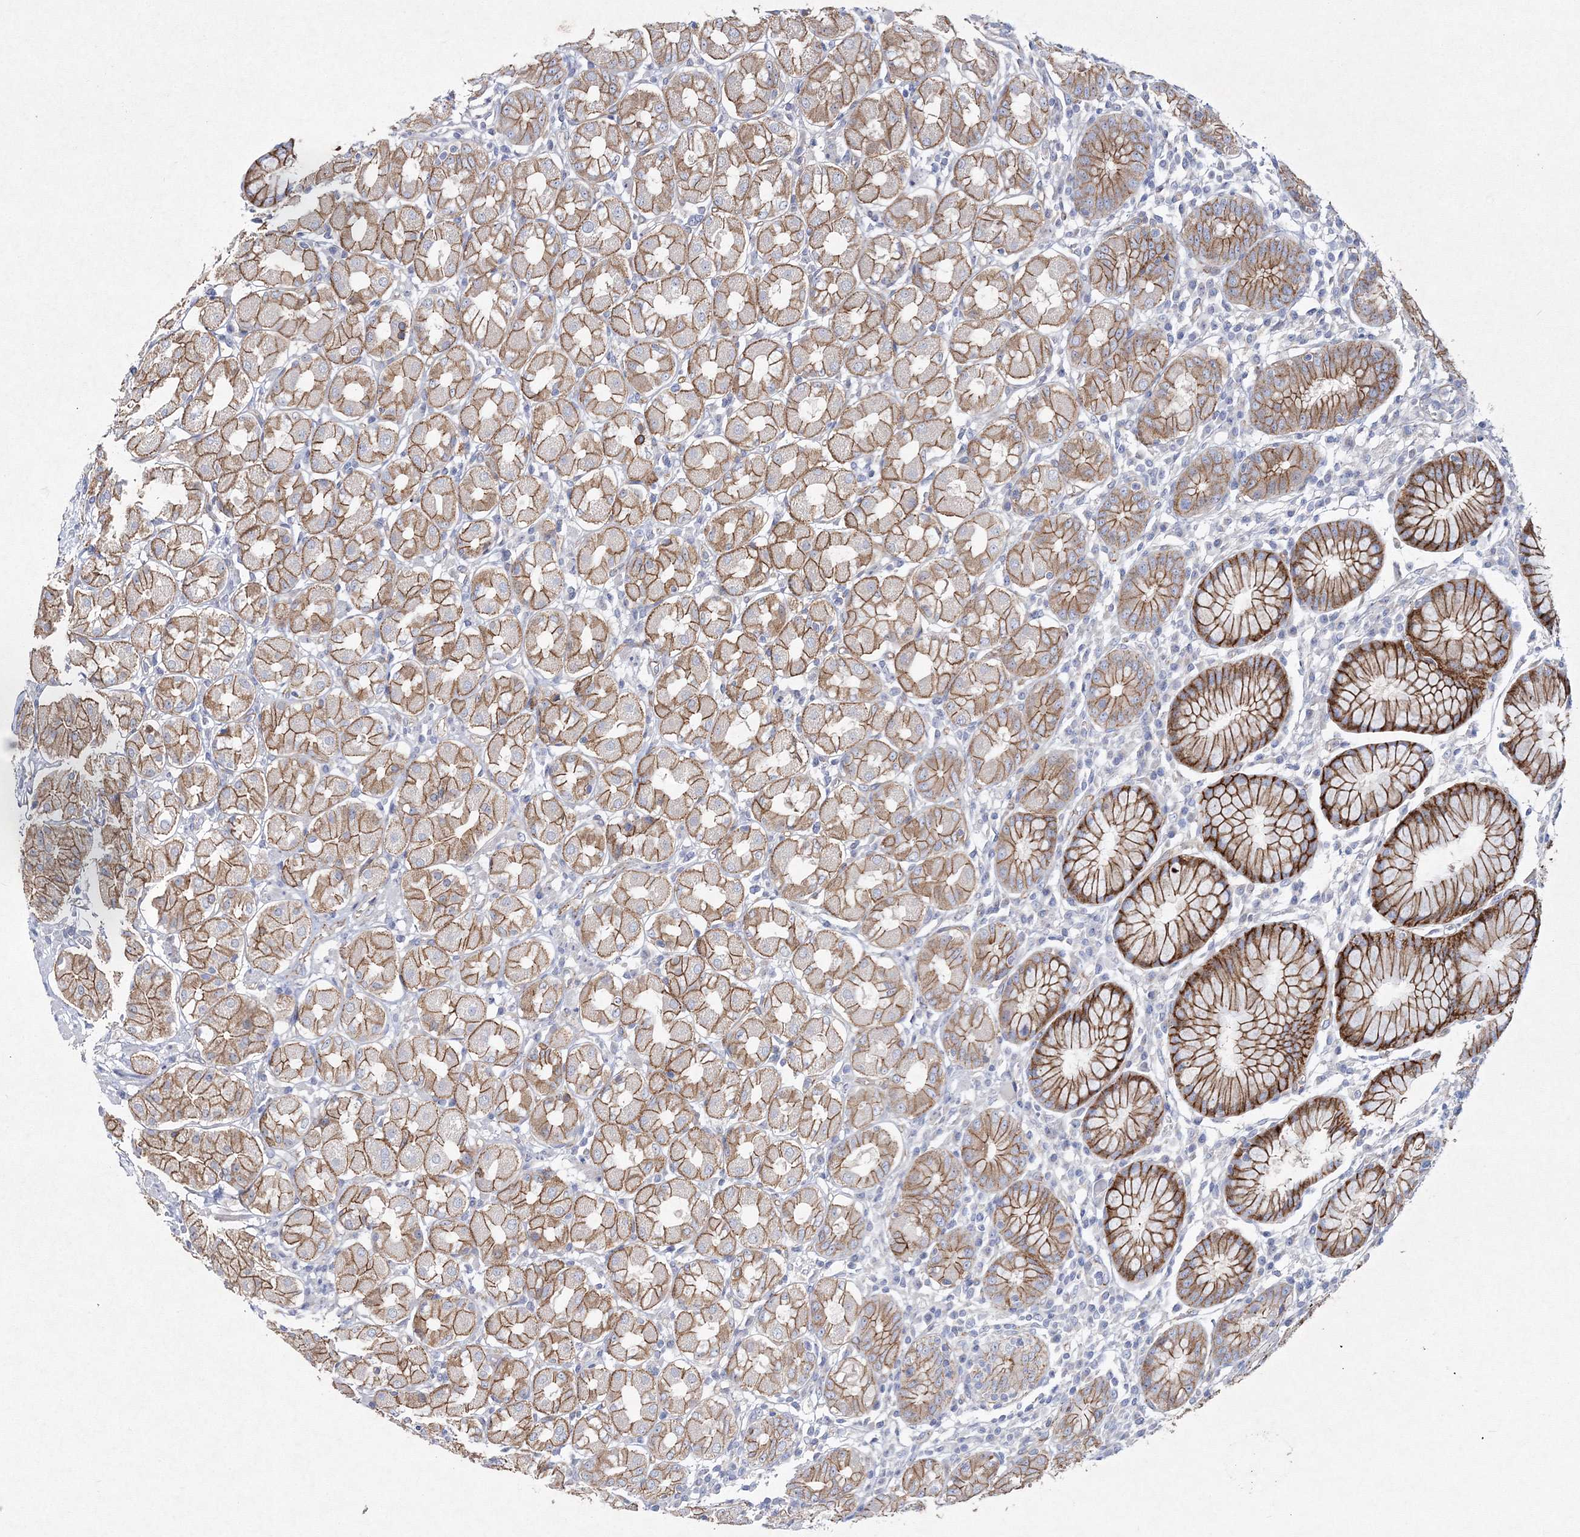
{"staining": {"intensity": "moderate", "quantity": ">75%", "location": "cytoplasmic/membranous"}, "tissue": "stomach", "cell_type": "Glandular cells", "image_type": "normal", "snomed": [{"axis": "morphology", "description": "Normal tissue, NOS"}, {"axis": "topography", "description": "Stomach"}, {"axis": "topography", "description": "Stomach, lower"}], "caption": "DAB (3,3'-diaminobenzidine) immunohistochemical staining of benign human stomach displays moderate cytoplasmic/membranous protein staining in approximately >75% of glandular cells.", "gene": "NAA40", "patient": {"sex": "female", "age": 56}}